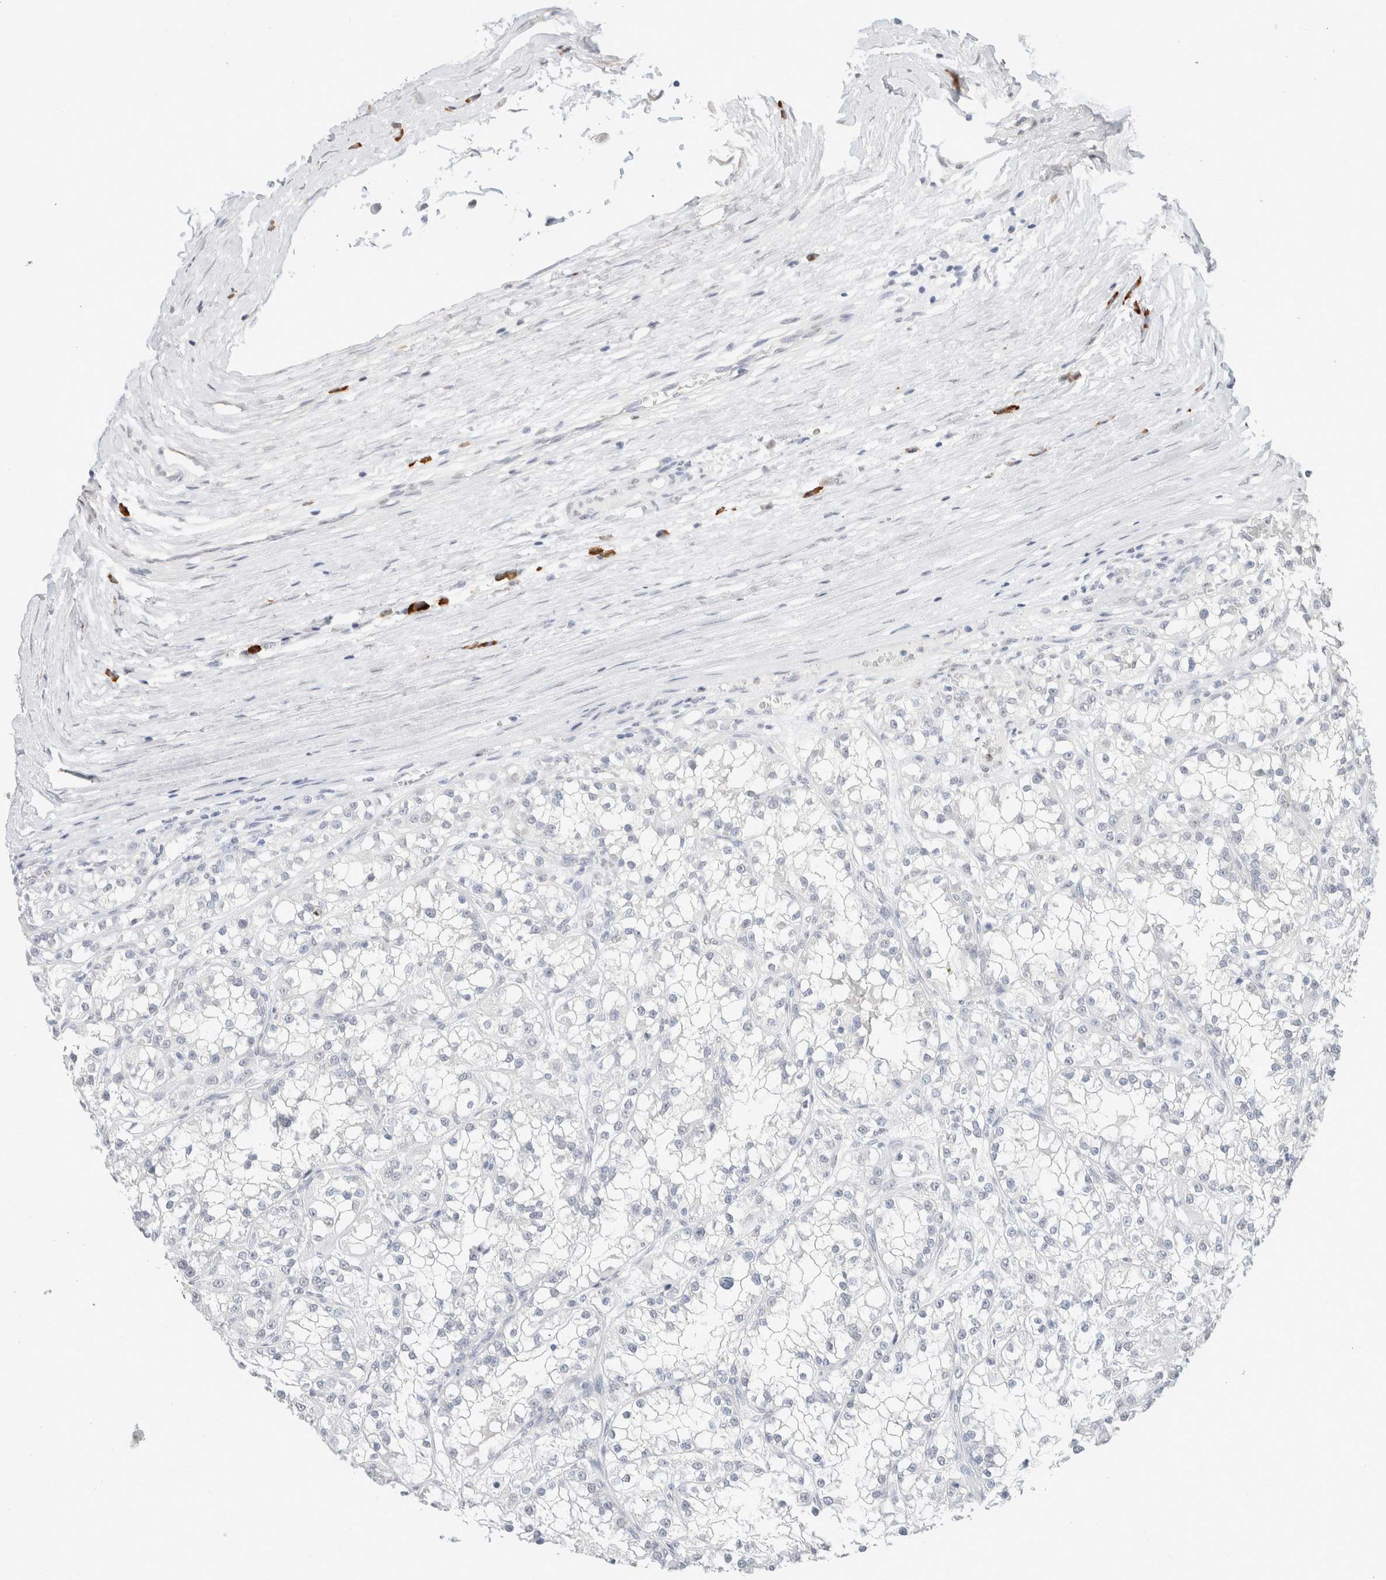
{"staining": {"intensity": "negative", "quantity": "none", "location": "none"}, "tissue": "renal cancer", "cell_type": "Tumor cells", "image_type": "cancer", "snomed": [{"axis": "morphology", "description": "Adenocarcinoma, NOS"}, {"axis": "topography", "description": "Kidney"}], "caption": "A micrograph of renal adenocarcinoma stained for a protein reveals no brown staining in tumor cells.", "gene": "CD80", "patient": {"sex": "female", "age": 52}}